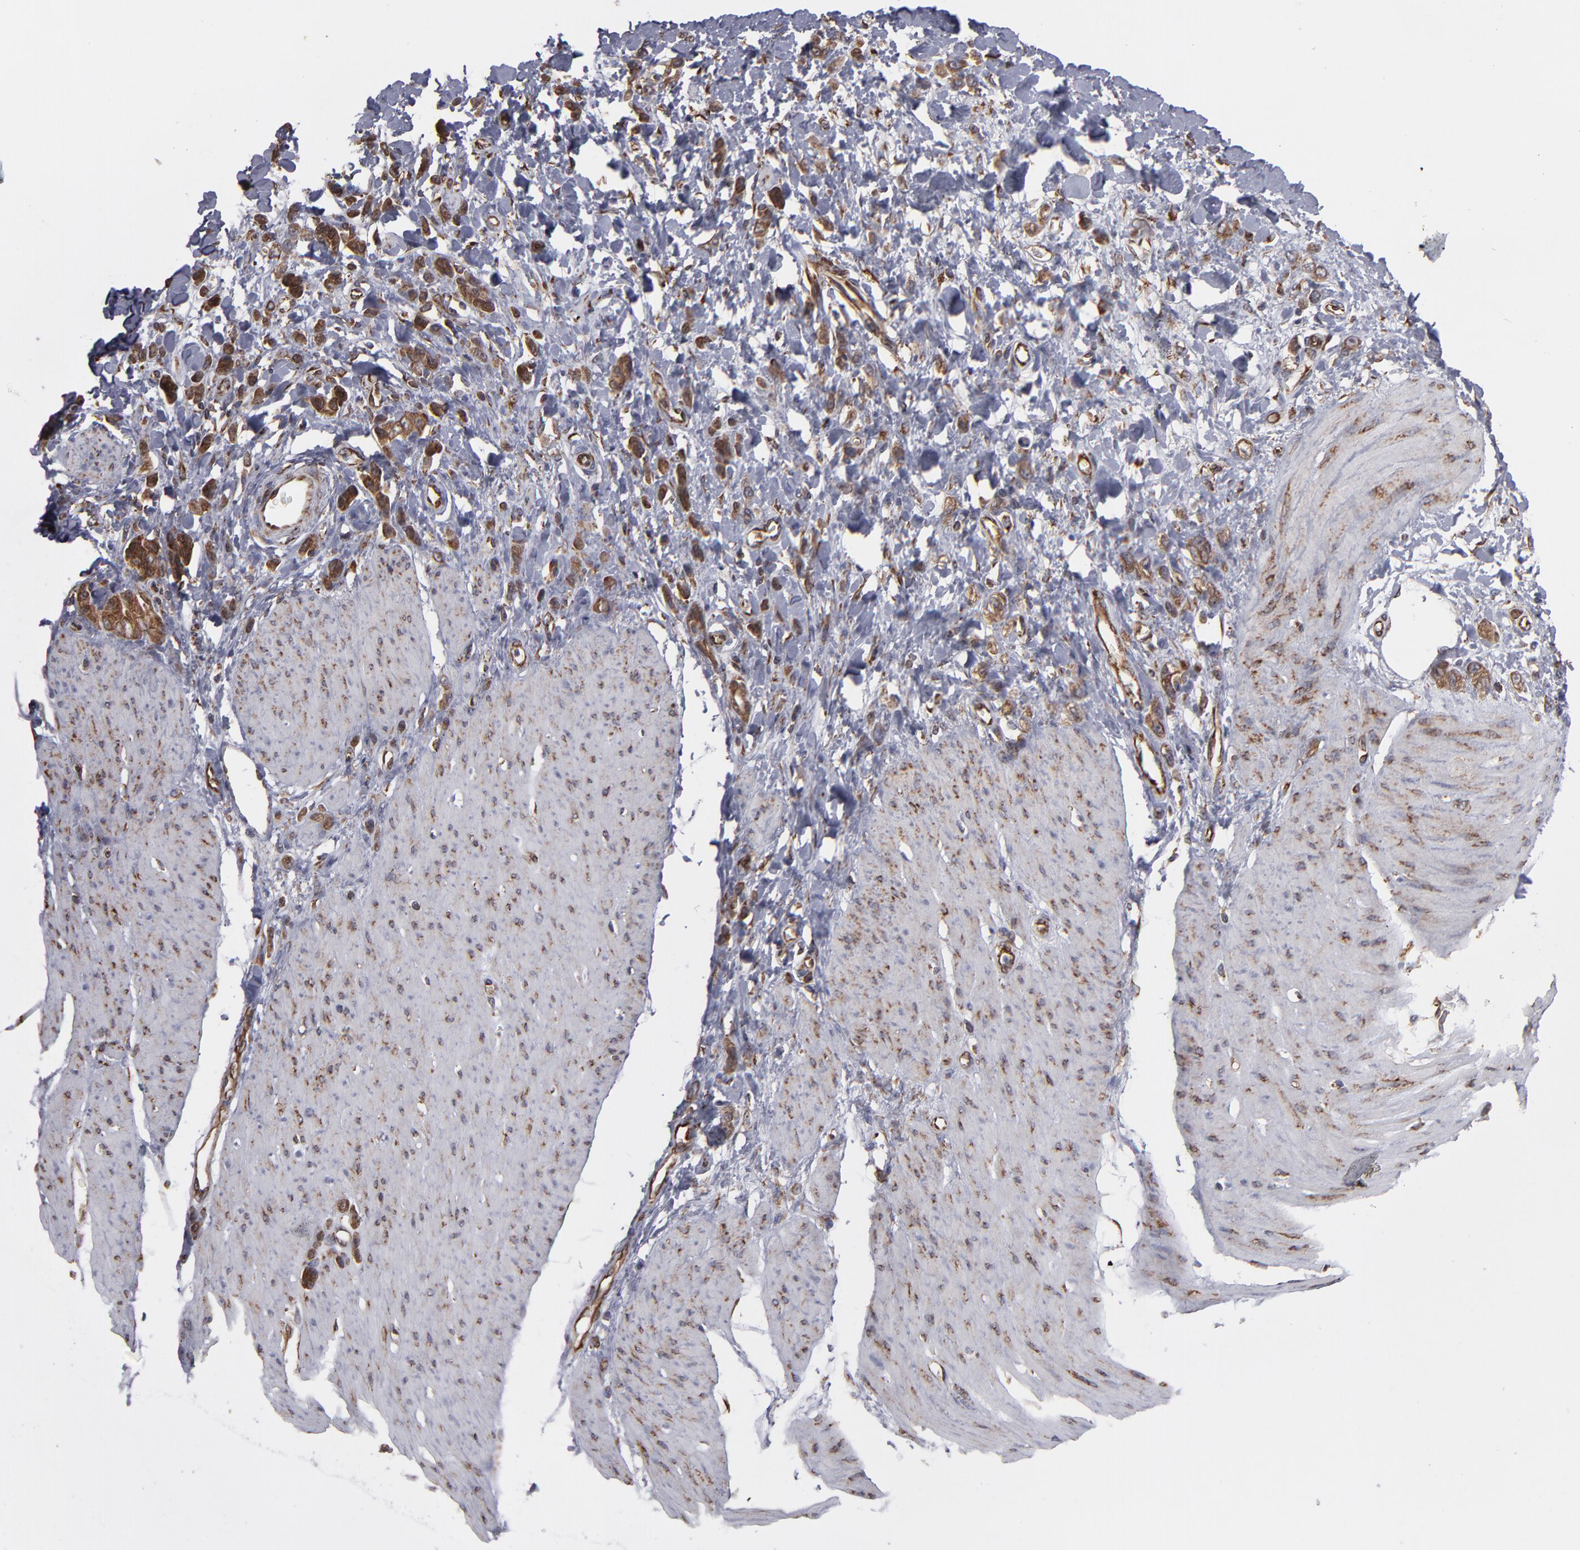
{"staining": {"intensity": "moderate", "quantity": ">75%", "location": "cytoplasmic/membranous"}, "tissue": "stomach cancer", "cell_type": "Tumor cells", "image_type": "cancer", "snomed": [{"axis": "morphology", "description": "Normal tissue, NOS"}, {"axis": "morphology", "description": "Adenocarcinoma, NOS"}, {"axis": "topography", "description": "Stomach"}], "caption": "Stomach cancer (adenocarcinoma) stained for a protein (brown) shows moderate cytoplasmic/membranous positive positivity in approximately >75% of tumor cells.", "gene": "KTN1", "patient": {"sex": "male", "age": 82}}